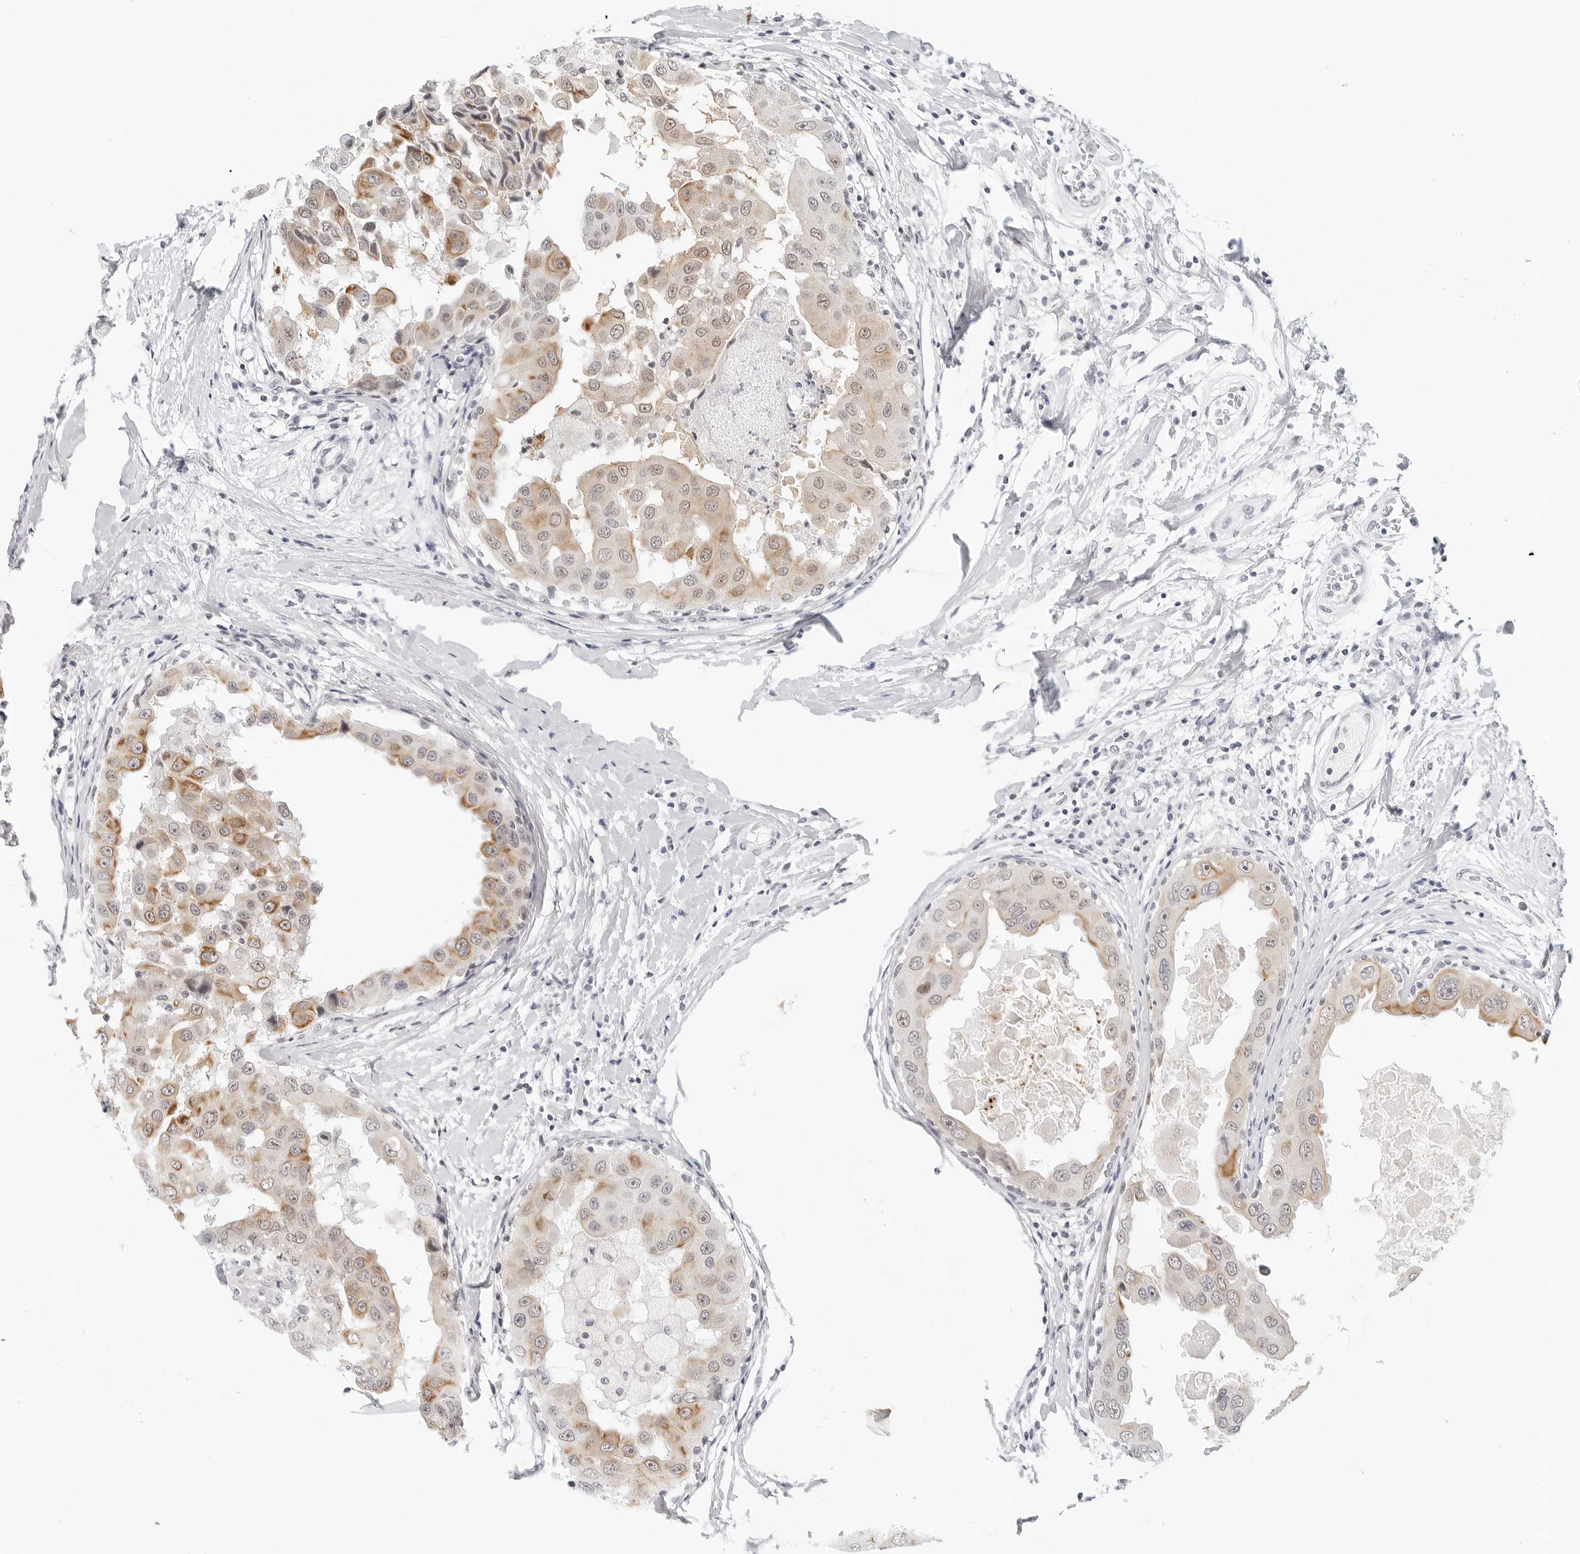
{"staining": {"intensity": "moderate", "quantity": ">75%", "location": "cytoplasmic/membranous"}, "tissue": "breast cancer", "cell_type": "Tumor cells", "image_type": "cancer", "snomed": [{"axis": "morphology", "description": "Duct carcinoma"}, {"axis": "topography", "description": "Breast"}], "caption": "A medium amount of moderate cytoplasmic/membranous staining is identified in about >75% of tumor cells in infiltrating ductal carcinoma (breast) tissue. (DAB IHC with brightfield microscopy, high magnification).", "gene": "TSEN2", "patient": {"sex": "female", "age": 27}}